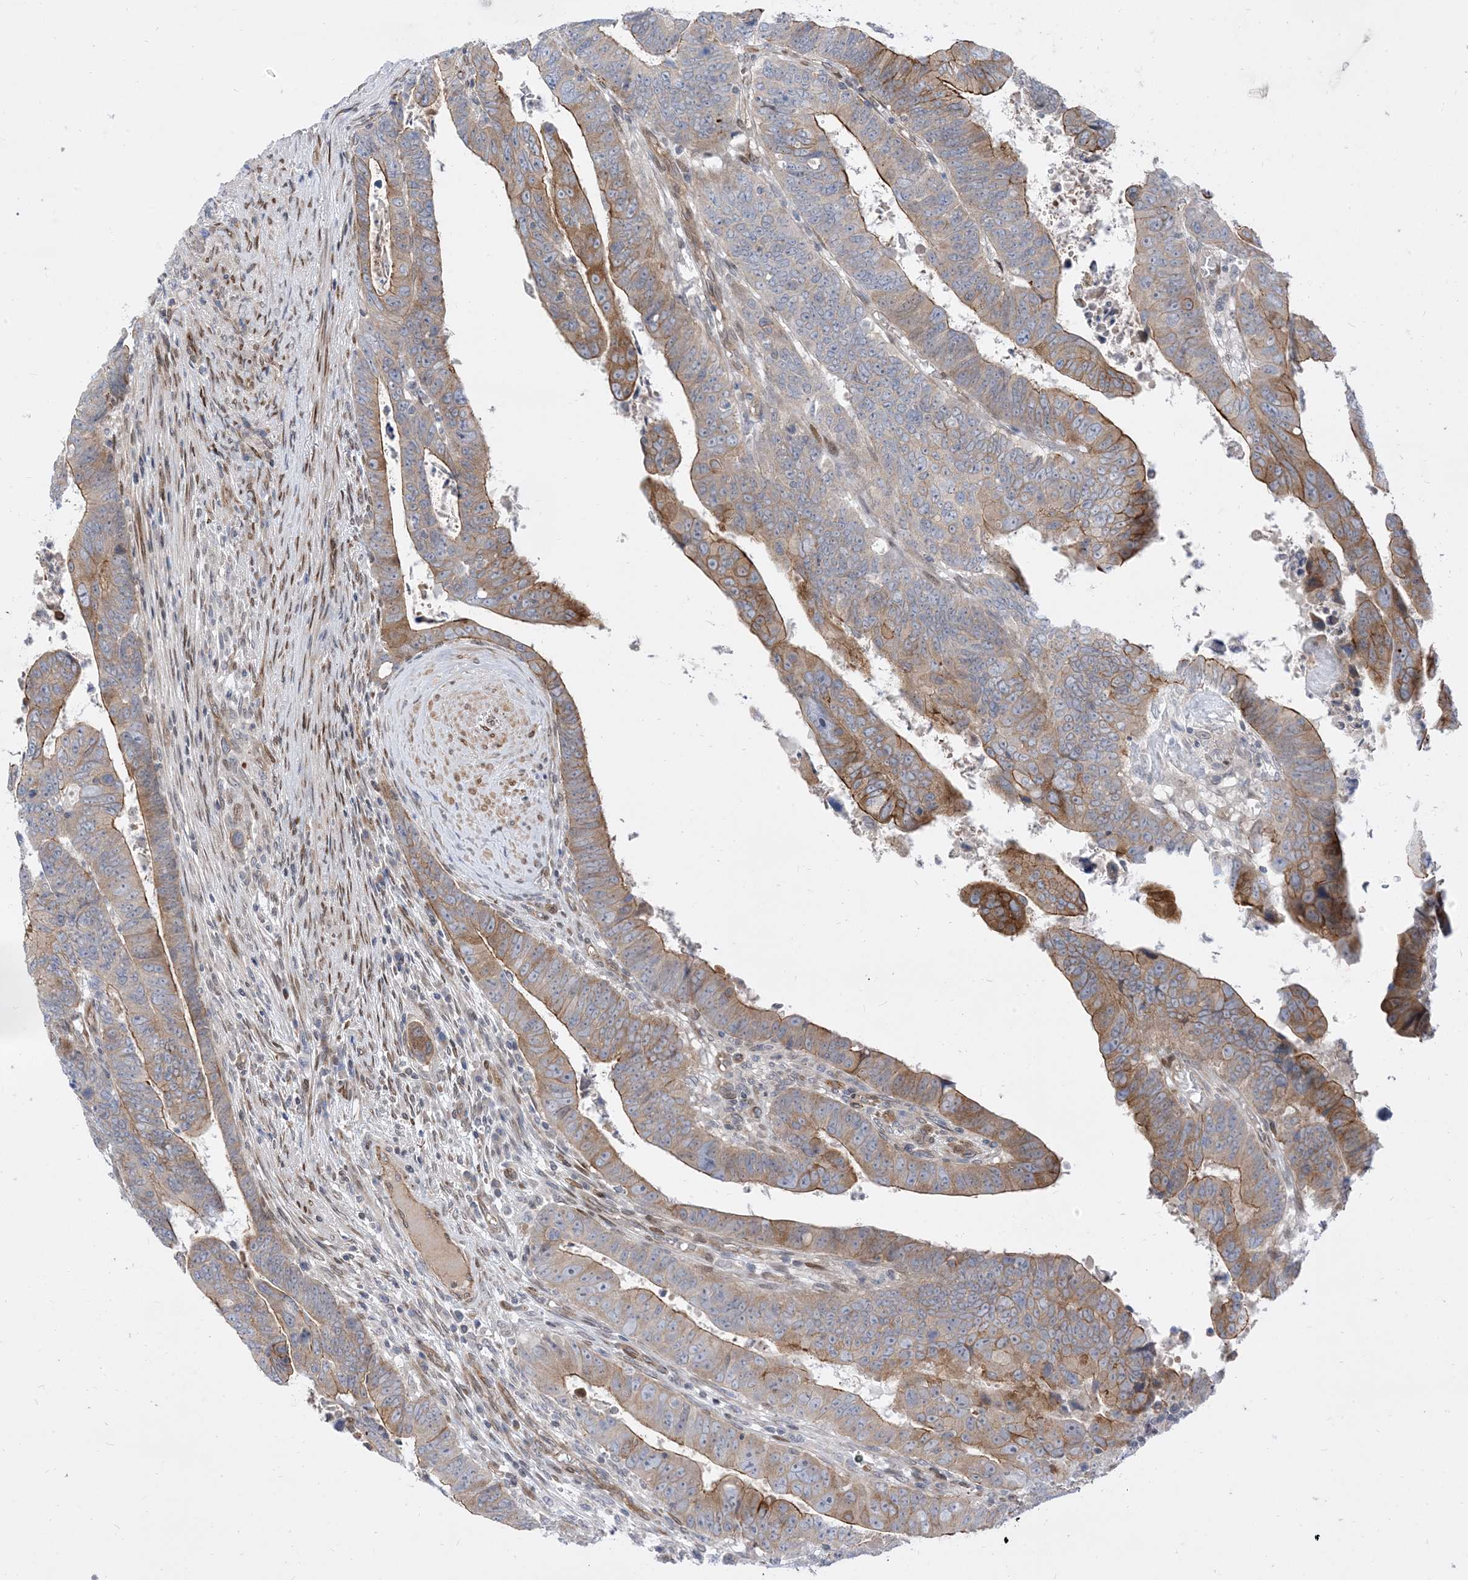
{"staining": {"intensity": "moderate", "quantity": ">75%", "location": "cytoplasmic/membranous"}, "tissue": "colorectal cancer", "cell_type": "Tumor cells", "image_type": "cancer", "snomed": [{"axis": "morphology", "description": "Normal tissue, NOS"}, {"axis": "morphology", "description": "Adenocarcinoma, NOS"}, {"axis": "topography", "description": "Rectum"}], "caption": "The photomicrograph reveals staining of colorectal cancer (adenocarcinoma), revealing moderate cytoplasmic/membranous protein staining (brown color) within tumor cells.", "gene": "TYSND1", "patient": {"sex": "female", "age": 65}}